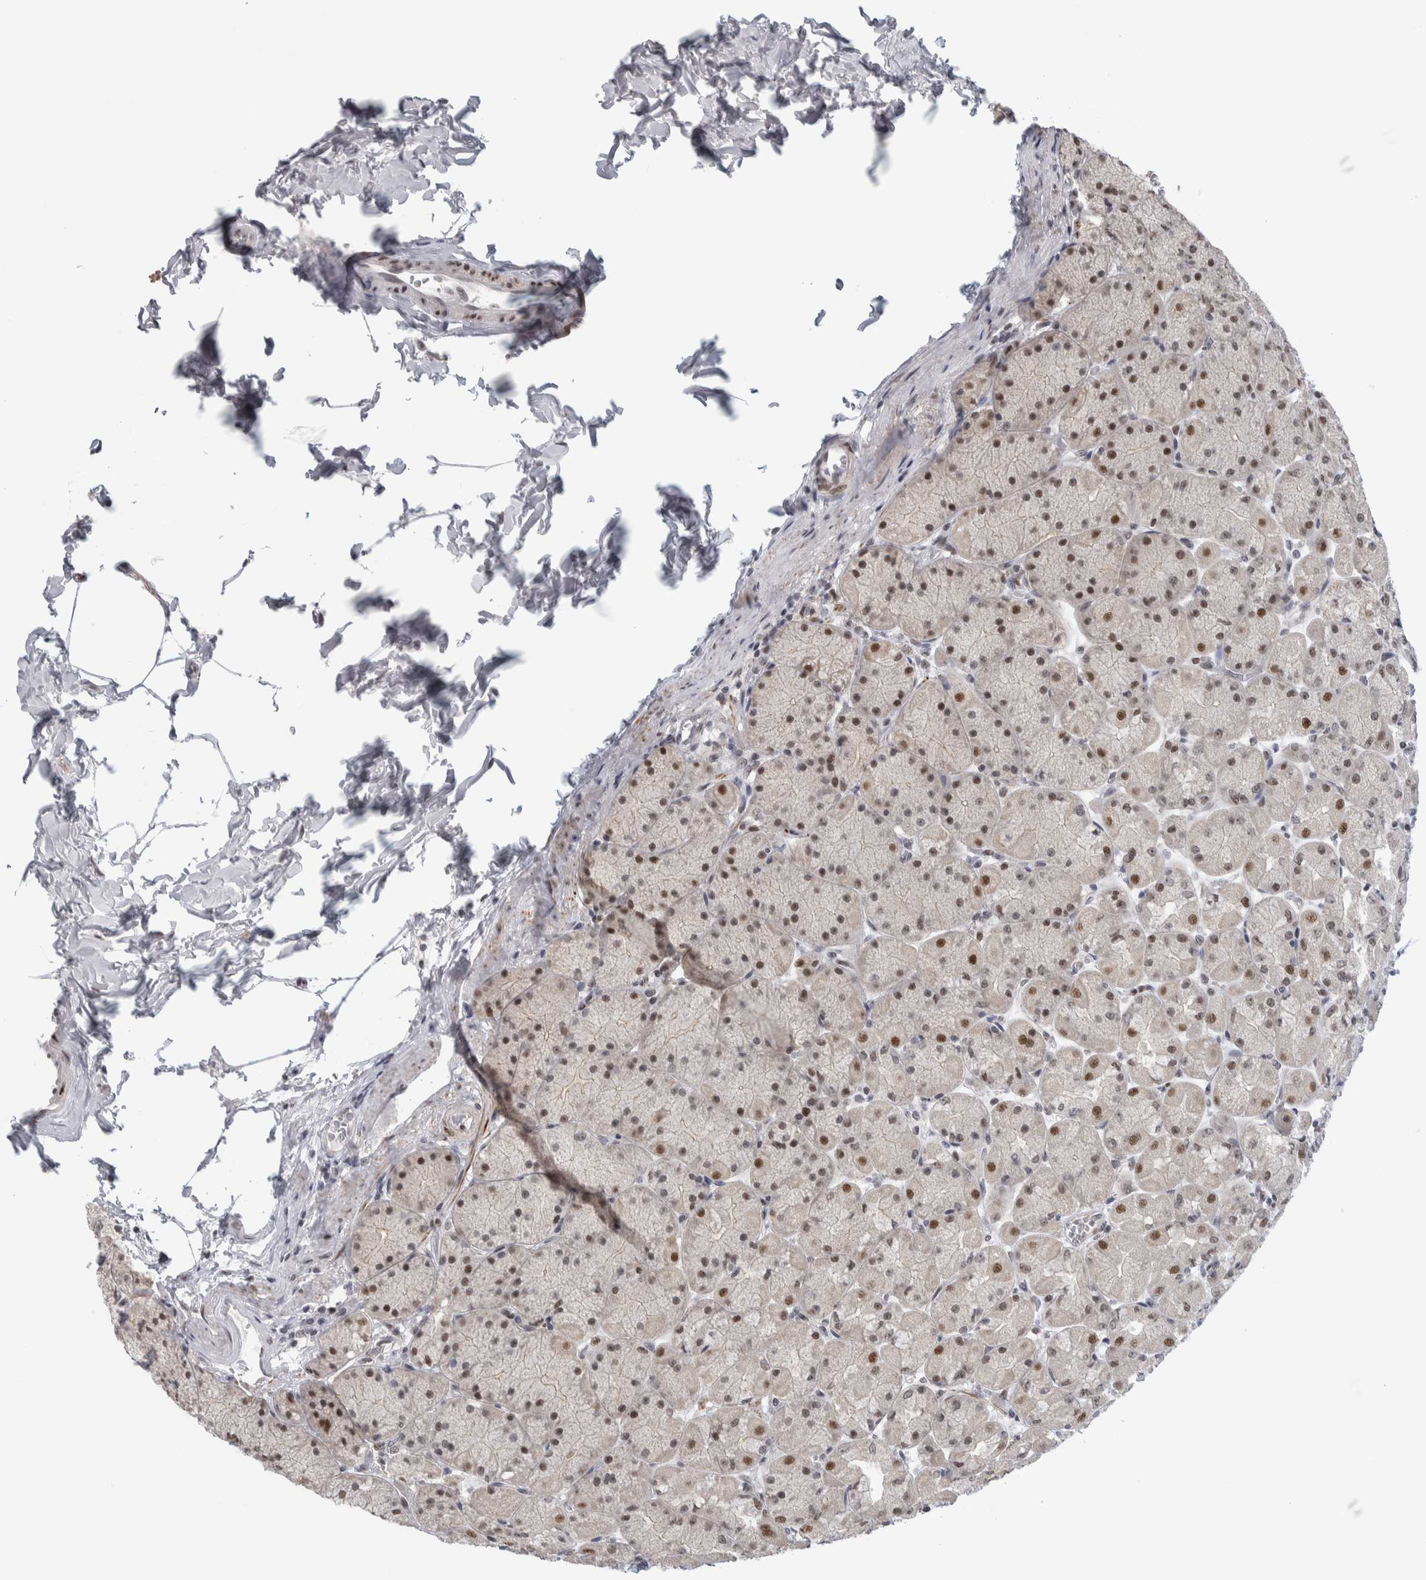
{"staining": {"intensity": "strong", "quantity": ">75%", "location": "cytoplasmic/membranous"}, "tissue": "stomach", "cell_type": "Glandular cells", "image_type": "normal", "snomed": [{"axis": "morphology", "description": "Normal tissue, NOS"}, {"axis": "topography", "description": "Stomach, upper"}], "caption": "Protein analysis of normal stomach demonstrates strong cytoplasmic/membranous expression in about >75% of glandular cells.", "gene": "HEXIM2", "patient": {"sex": "female", "age": 56}}